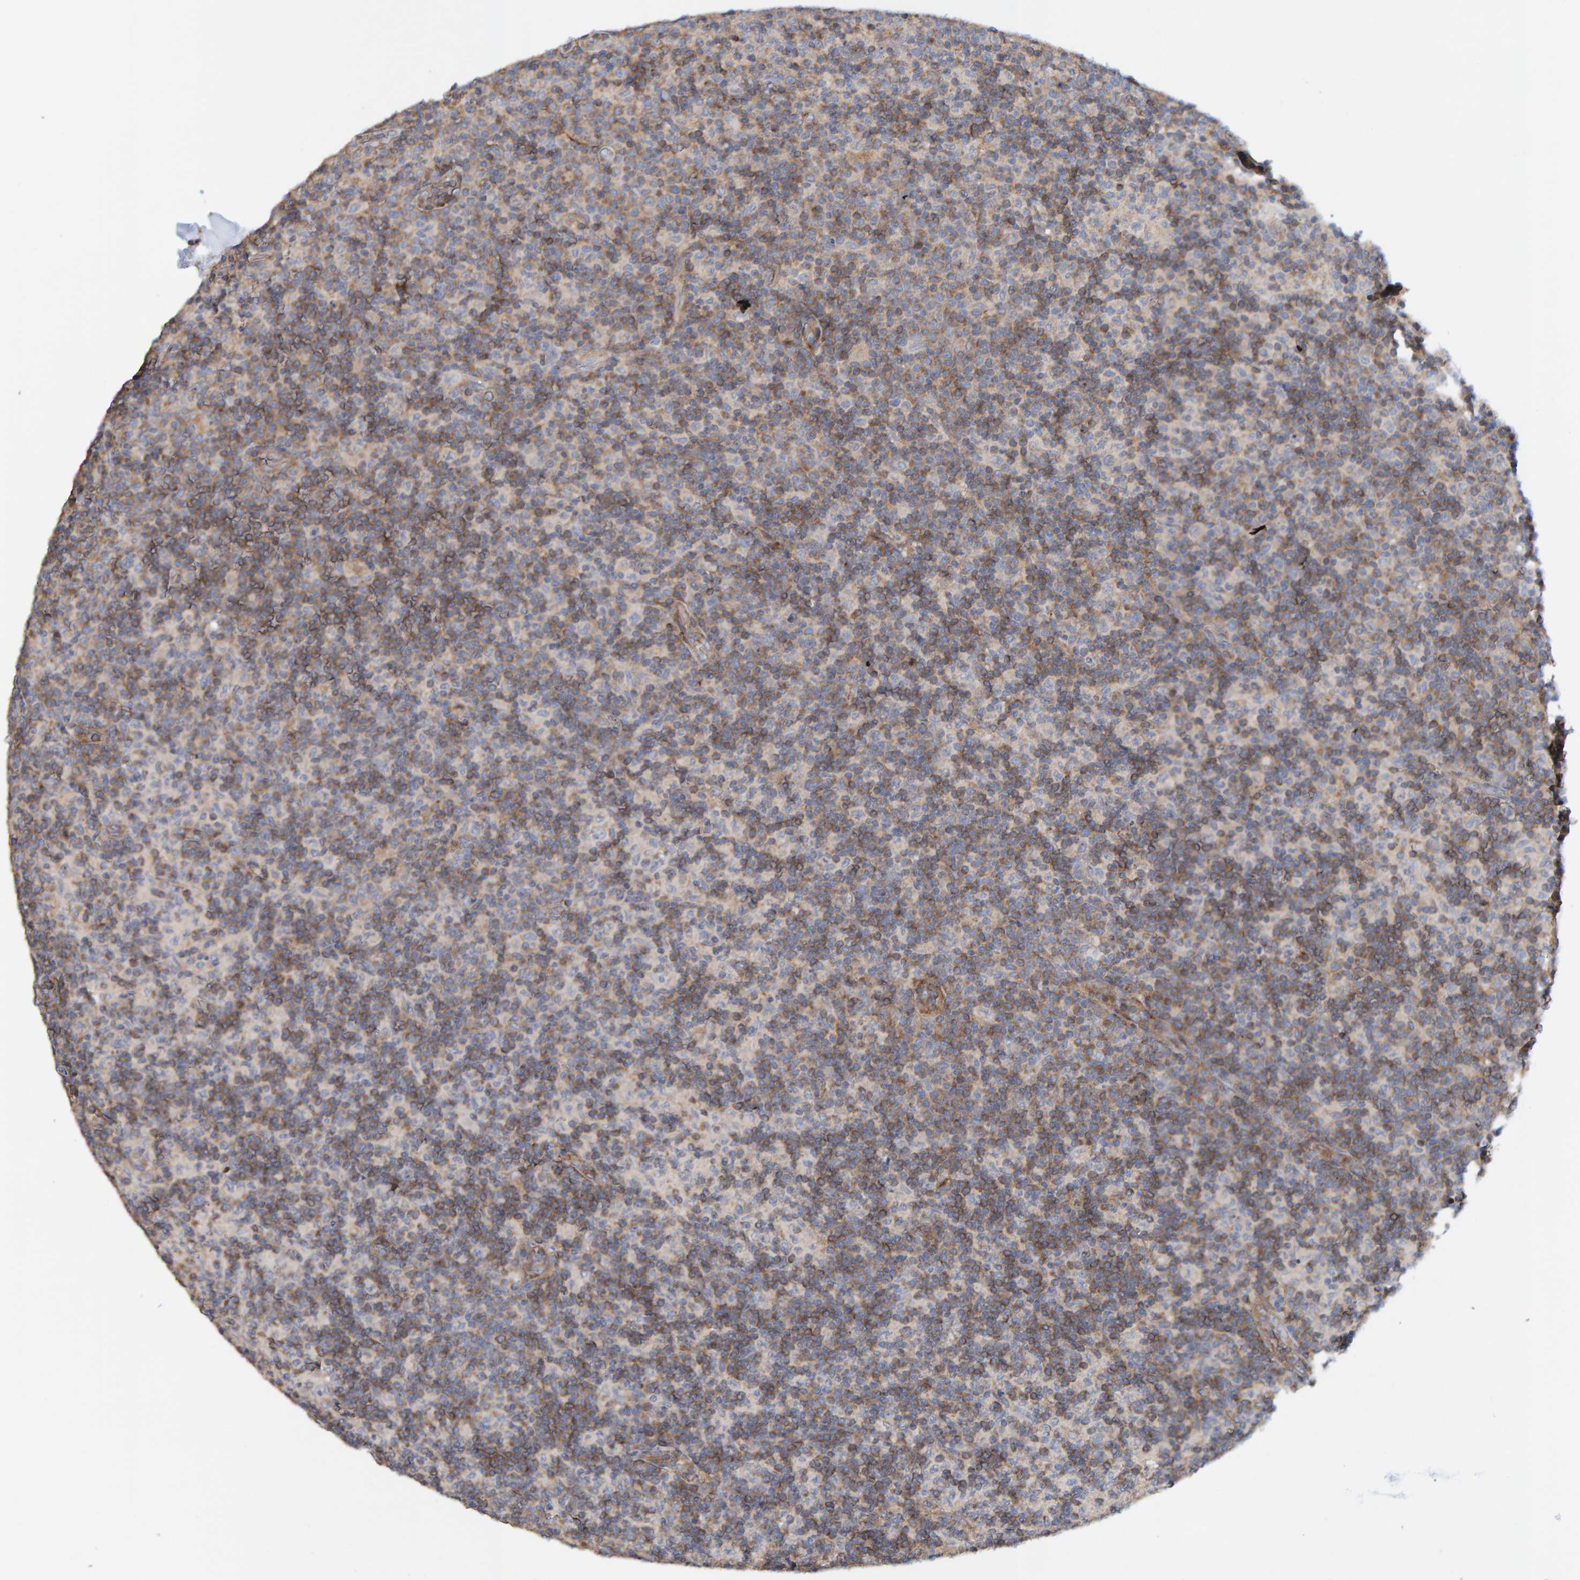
{"staining": {"intensity": "moderate", "quantity": "25%-75%", "location": "cytoplasmic/membranous"}, "tissue": "lymph node", "cell_type": "Germinal center cells", "image_type": "normal", "snomed": [{"axis": "morphology", "description": "Normal tissue, NOS"}, {"axis": "morphology", "description": "Inflammation, NOS"}, {"axis": "topography", "description": "Lymph node"}], "caption": "Immunohistochemical staining of normal lymph node demonstrates medium levels of moderate cytoplasmic/membranous staining in about 25%-75% of germinal center cells.", "gene": "RGP1", "patient": {"sex": "male", "age": 55}}